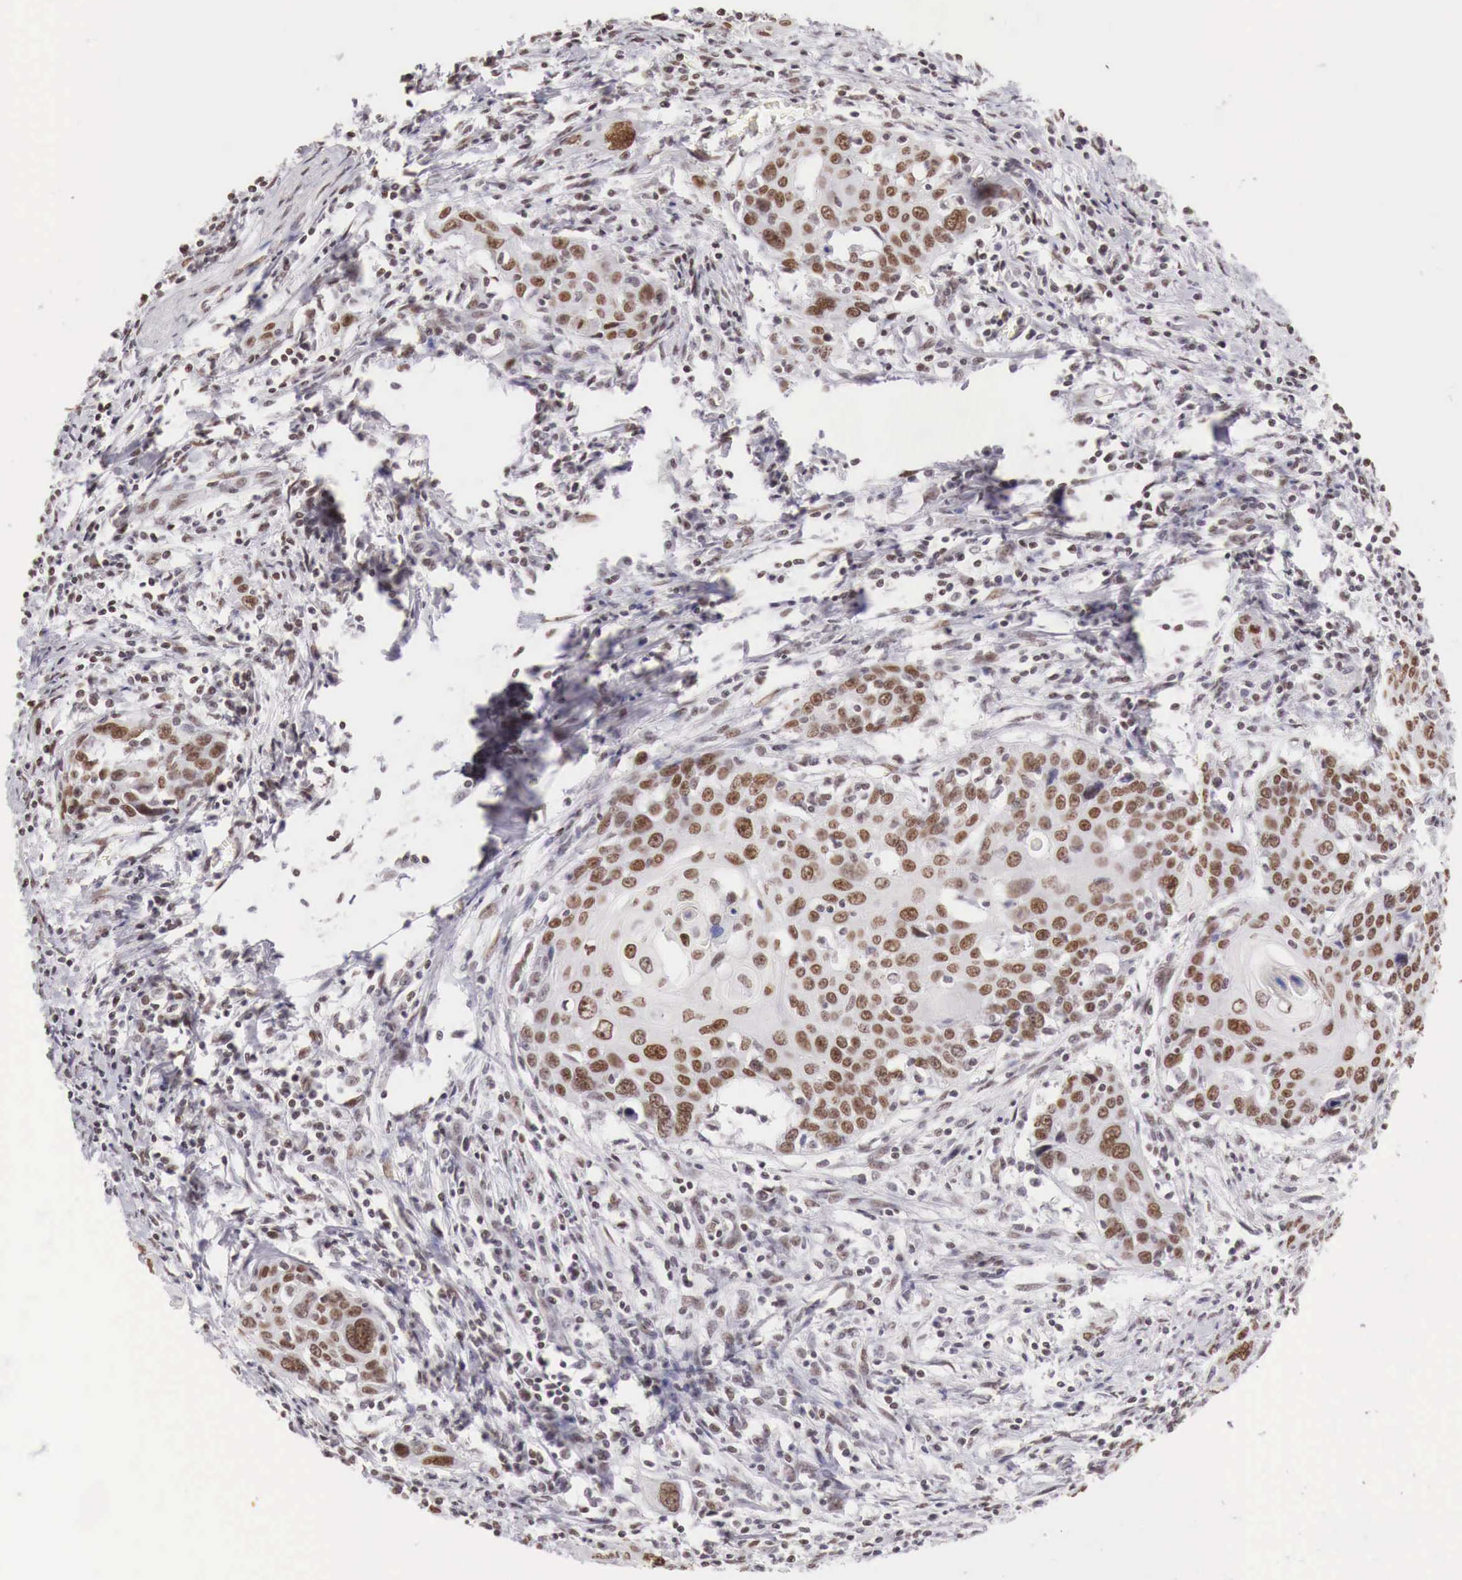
{"staining": {"intensity": "moderate", "quantity": "25%-75%", "location": "nuclear"}, "tissue": "cervical cancer", "cell_type": "Tumor cells", "image_type": "cancer", "snomed": [{"axis": "morphology", "description": "Squamous cell carcinoma, NOS"}, {"axis": "topography", "description": "Cervix"}], "caption": "Protein staining exhibits moderate nuclear expression in approximately 25%-75% of tumor cells in cervical squamous cell carcinoma. (DAB (3,3'-diaminobenzidine) IHC, brown staining for protein, blue staining for nuclei).", "gene": "PHF14", "patient": {"sex": "female", "age": 54}}